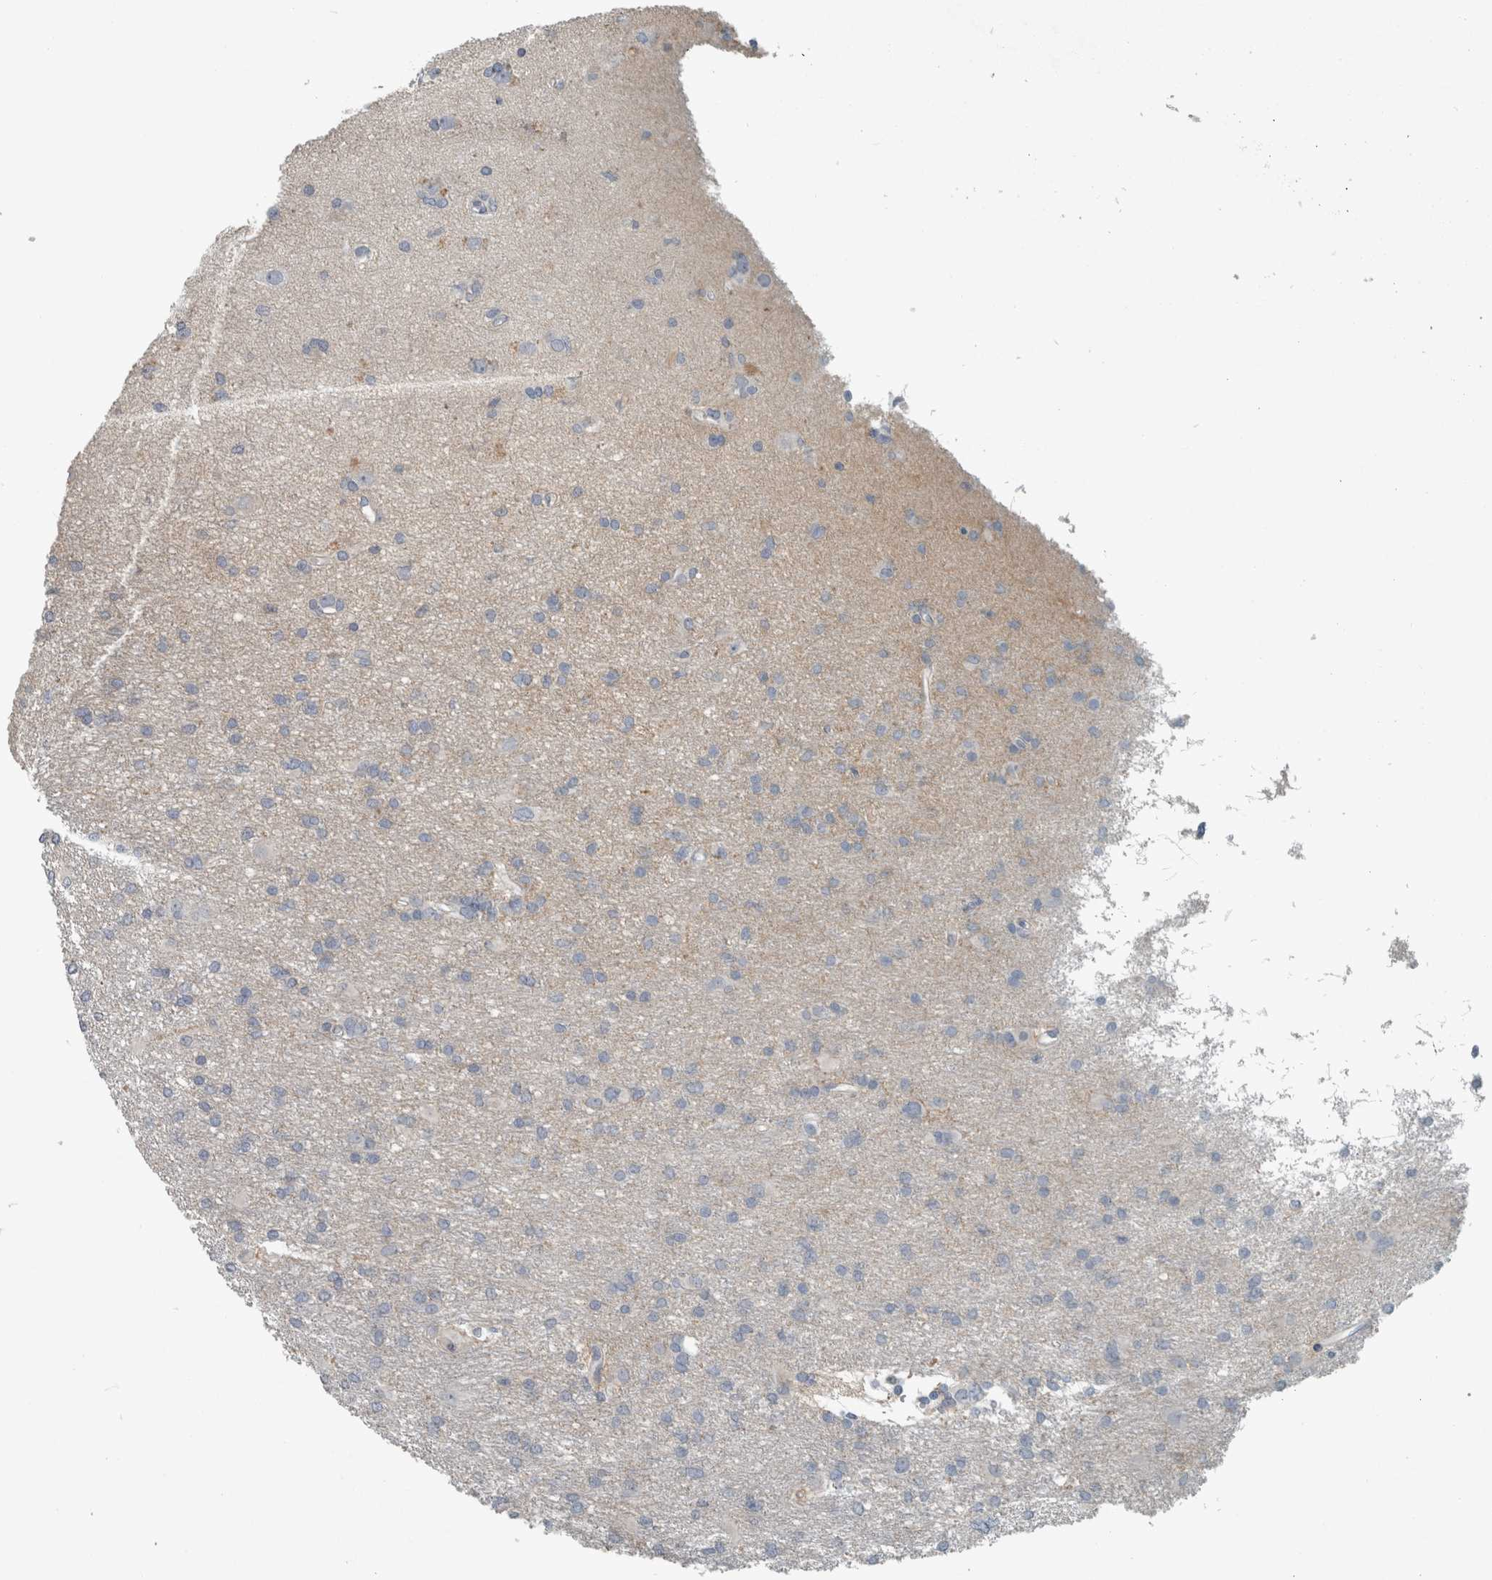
{"staining": {"intensity": "negative", "quantity": "none", "location": "none"}, "tissue": "glioma", "cell_type": "Tumor cells", "image_type": "cancer", "snomed": [{"axis": "morphology", "description": "Glioma, malignant, High grade"}, {"axis": "topography", "description": "Brain"}], "caption": "This is an immunohistochemistry (IHC) image of glioma. There is no positivity in tumor cells.", "gene": "CHL1", "patient": {"sex": "female", "age": 59}}